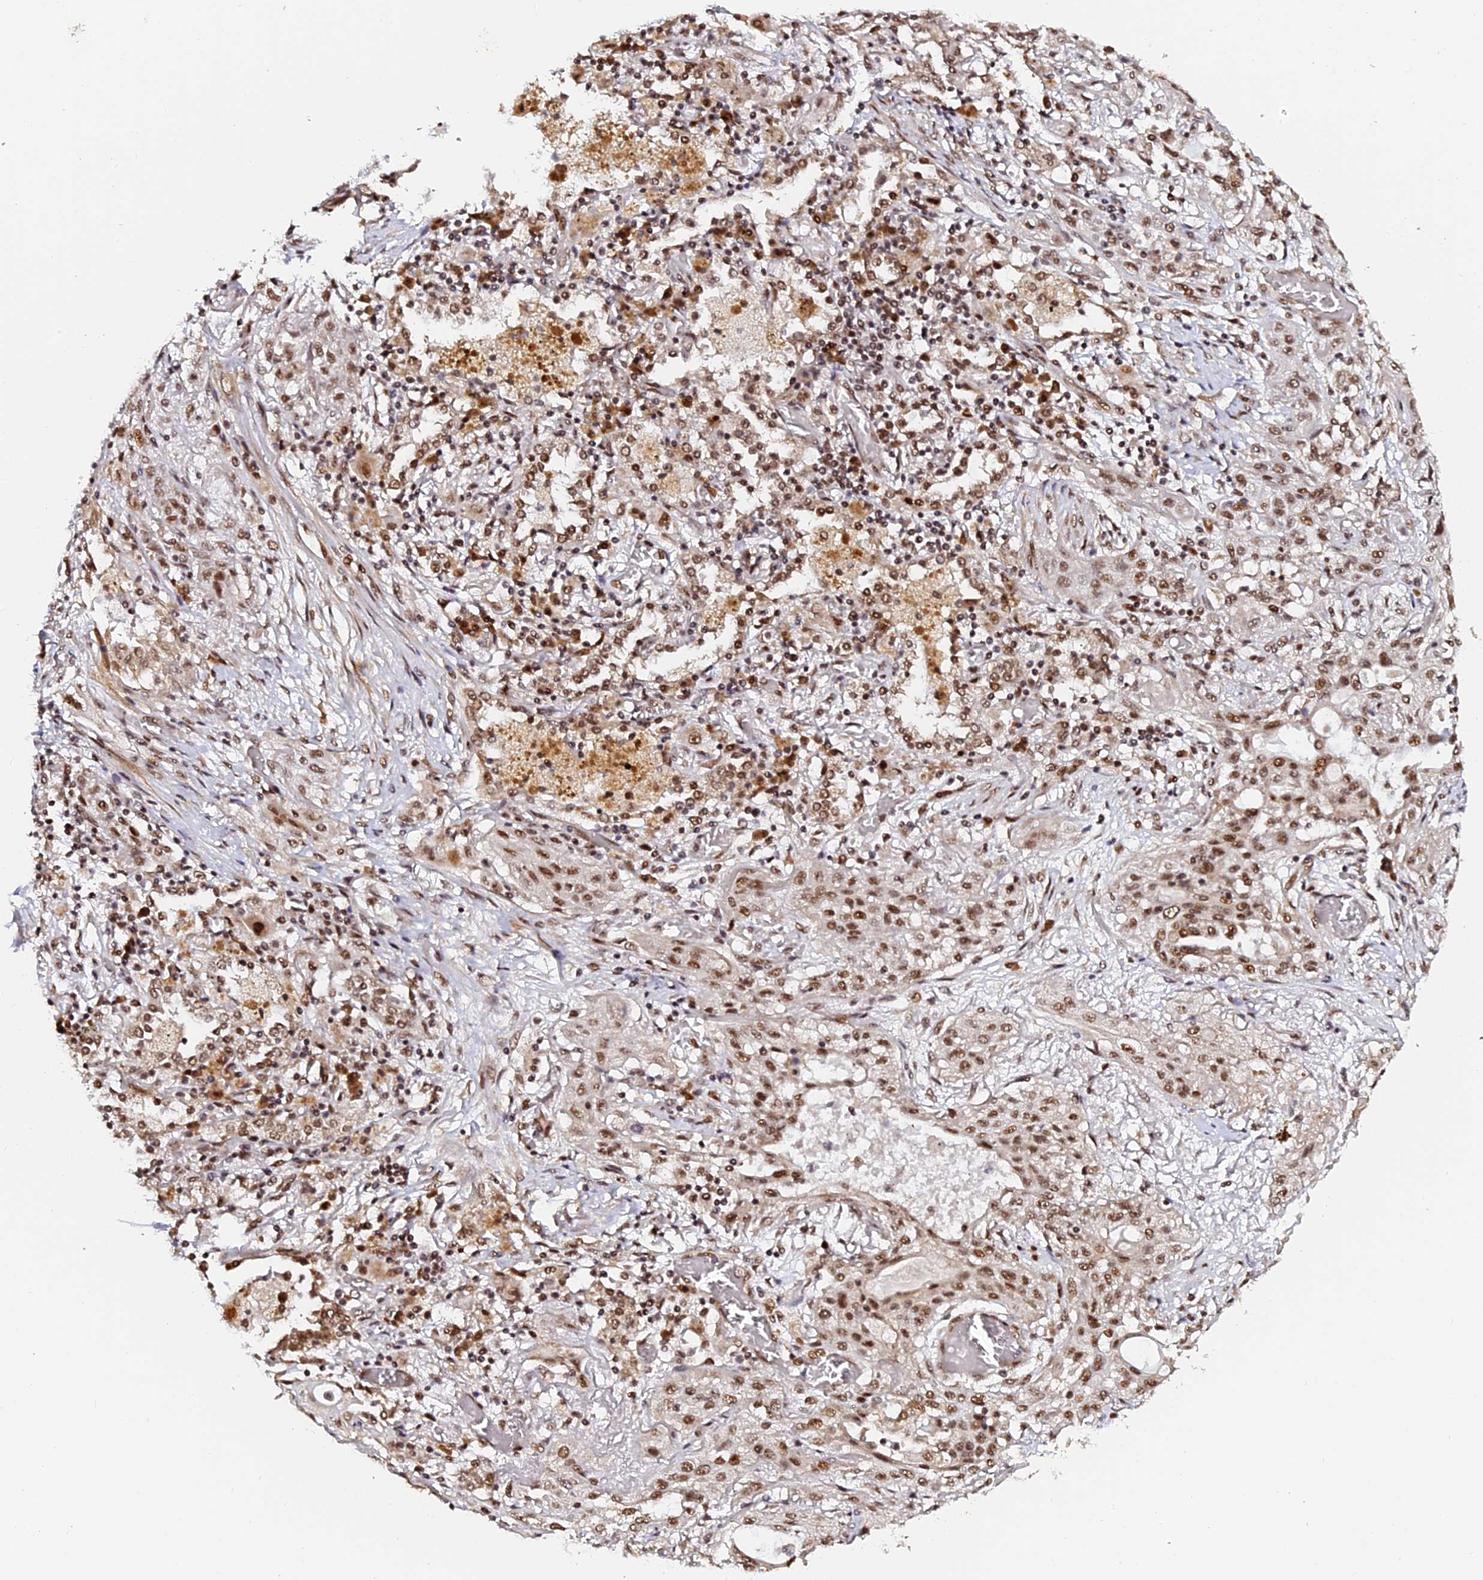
{"staining": {"intensity": "moderate", "quantity": ">75%", "location": "nuclear"}, "tissue": "lung cancer", "cell_type": "Tumor cells", "image_type": "cancer", "snomed": [{"axis": "morphology", "description": "Squamous cell carcinoma, NOS"}, {"axis": "topography", "description": "Lung"}], "caption": "Immunohistochemistry of squamous cell carcinoma (lung) demonstrates medium levels of moderate nuclear staining in approximately >75% of tumor cells.", "gene": "MCRS1", "patient": {"sex": "female", "age": 47}}